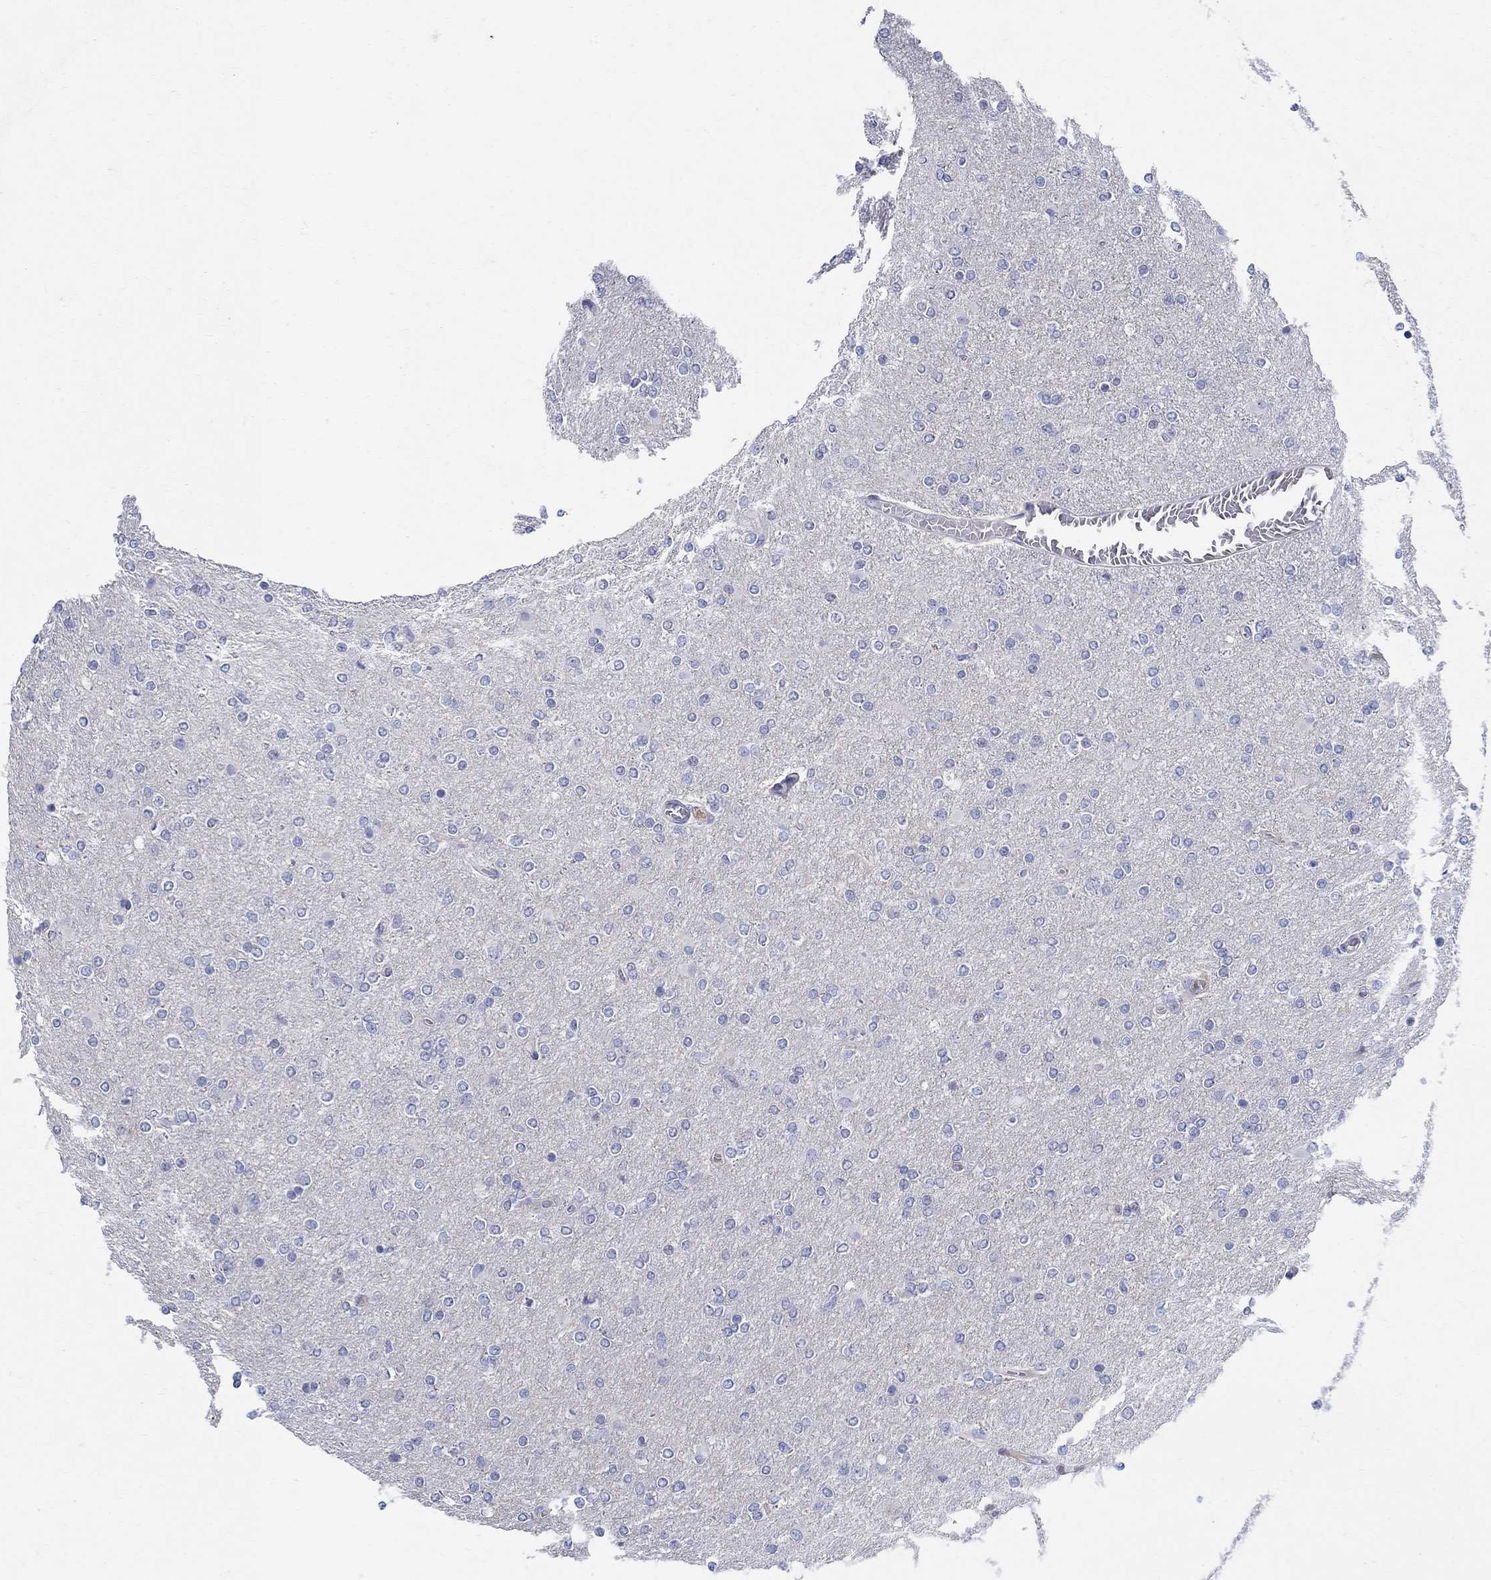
{"staining": {"intensity": "negative", "quantity": "none", "location": "none"}, "tissue": "glioma", "cell_type": "Tumor cells", "image_type": "cancer", "snomed": [{"axis": "morphology", "description": "Glioma, malignant, High grade"}, {"axis": "topography", "description": "Cerebral cortex"}], "caption": "High power microscopy micrograph of an IHC photomicrograph of malignant glioma (high-grade), revealing no significant staining in tumor cells.", "gene": "CRYGD", "patient": {"sex": "male", "age": 70}}